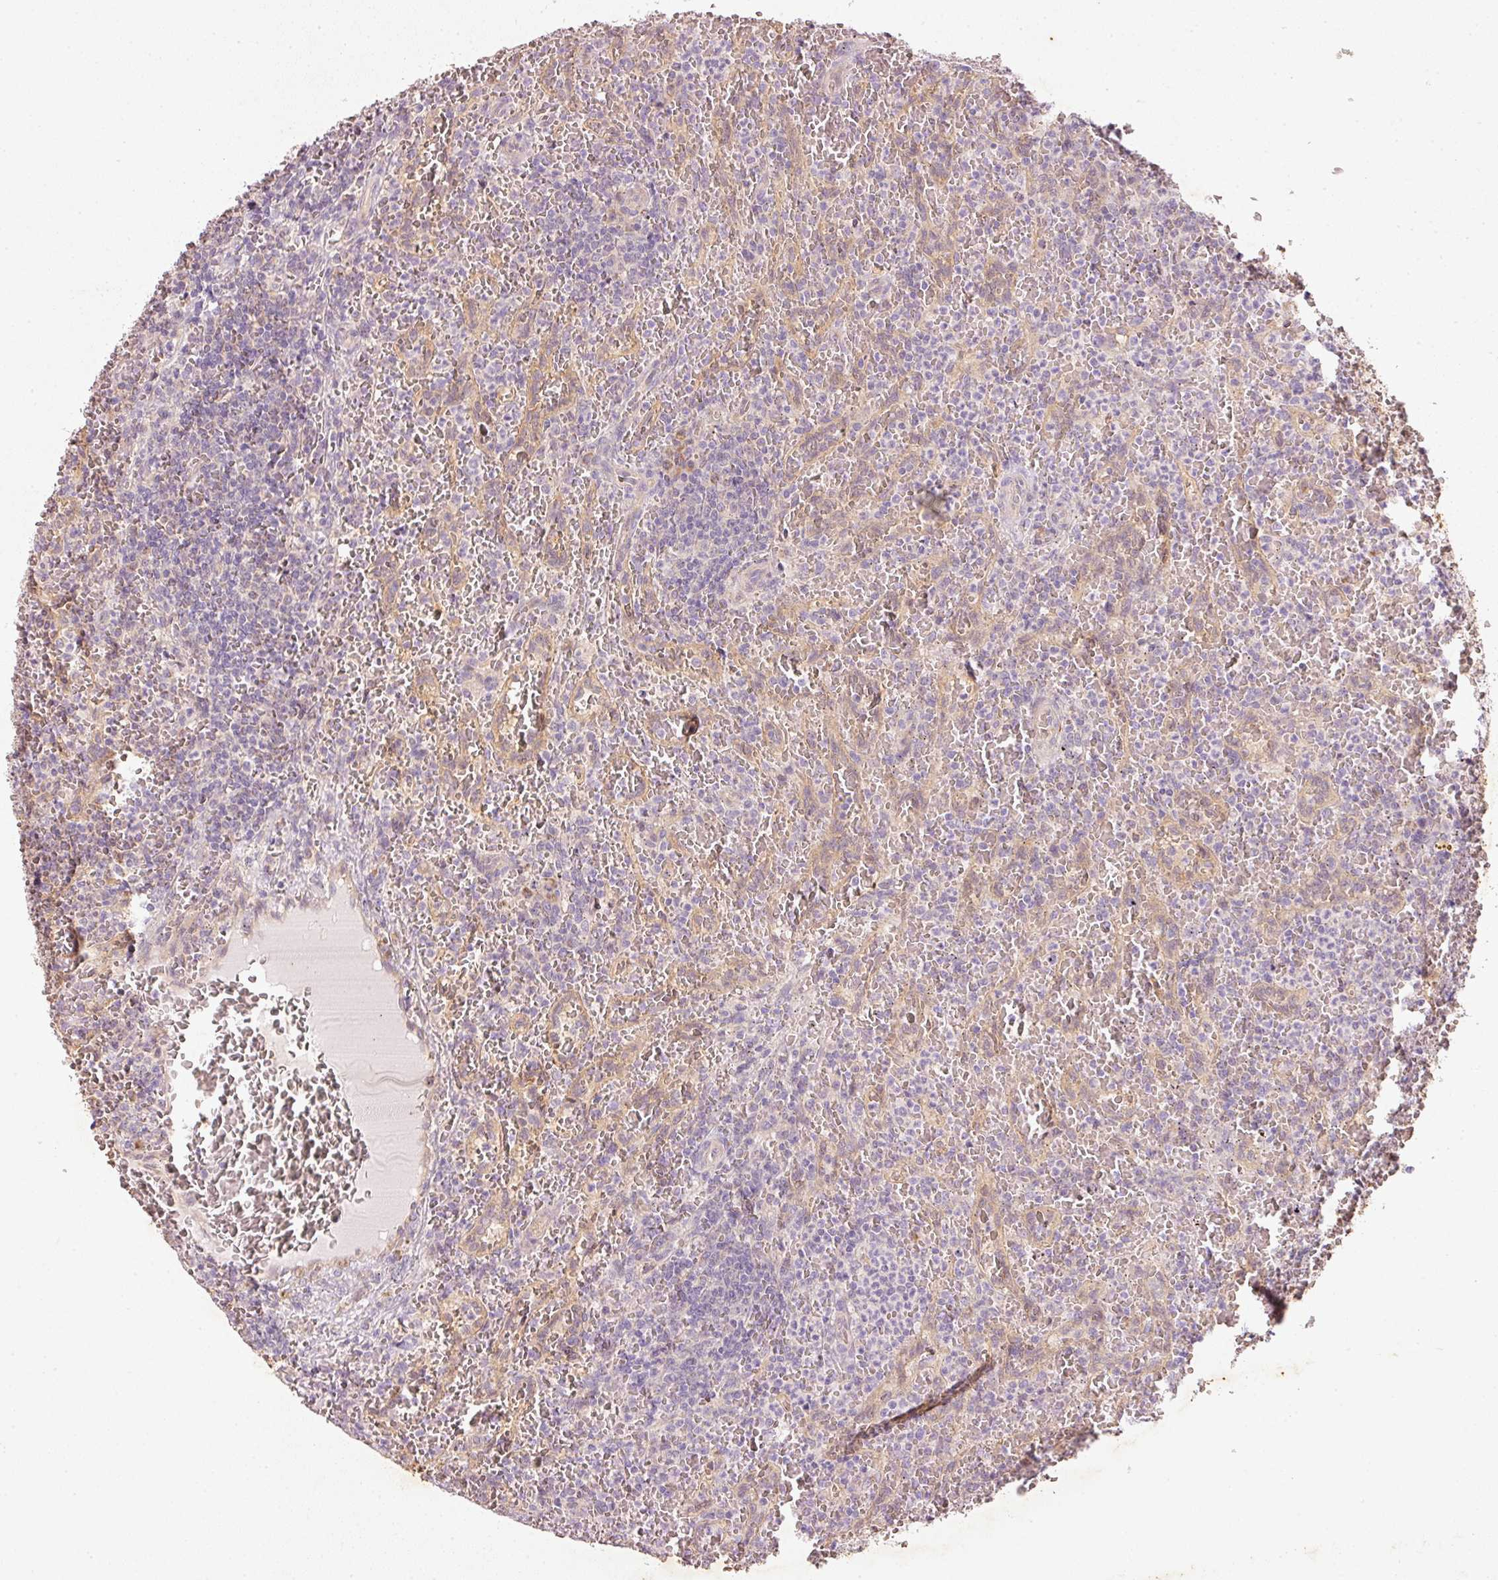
{"staining": {"intensity": "negative", "quantity": "none", "location": "none"}, "tissue": "lymphoma", "cell_type": "Tumor cells", "image_type": "cancer", "snomed": [{"axis": "morphology", "description": "Malignant lymphoma, non-Hodgkin's type, Low grade"}, {"axis": "topography", "description": "Spleen"}], "caption": "Immunohistochemical staining of lymphoma displays no significant positivity in tumor cells.", "gene": "RGL2", "patient": {"sex": "female", "age": 64}}